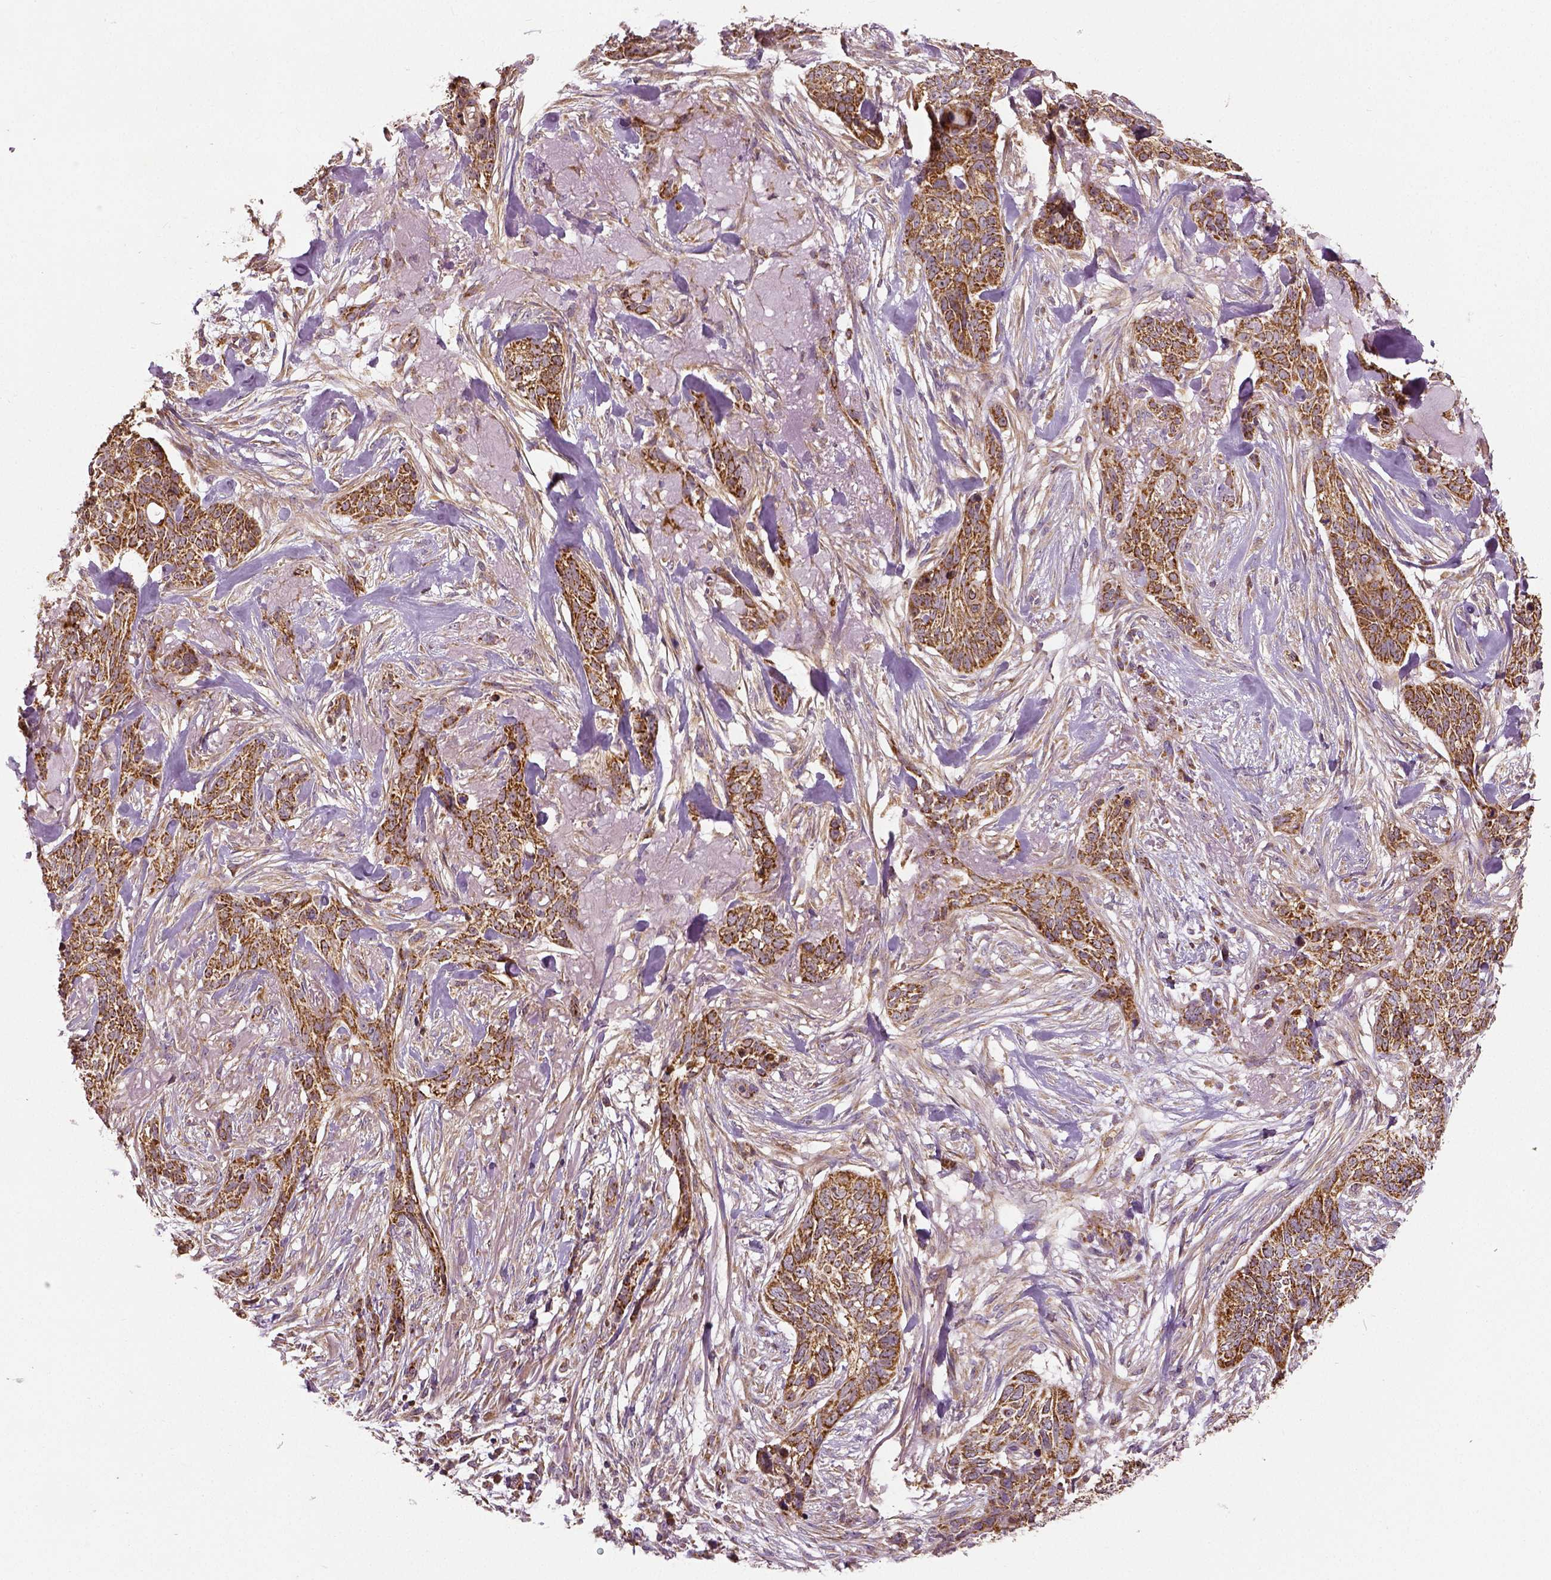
{"staining": {"intensity": "moderate", "quantity": ">75%", "location": "cytoplasmic/membranous"}, "tissue": "skin cancer", "cell_type": "Tumor cells", "image_type": "cancer", "snomed": [{"axis": "morphology", "description": "Basal cell carcinoma"}, {"axis": "topography", "description": "Skin"}], "caption": "Moderate cytoplasmic/membranous expression for a protein is present in about >75% of tumor cells of skin cancer (basal cell carcinoma) using immunohistochemistry (IHC).", "gene": "PGAM5", "patient": {"sex": "male", "age": 74}}